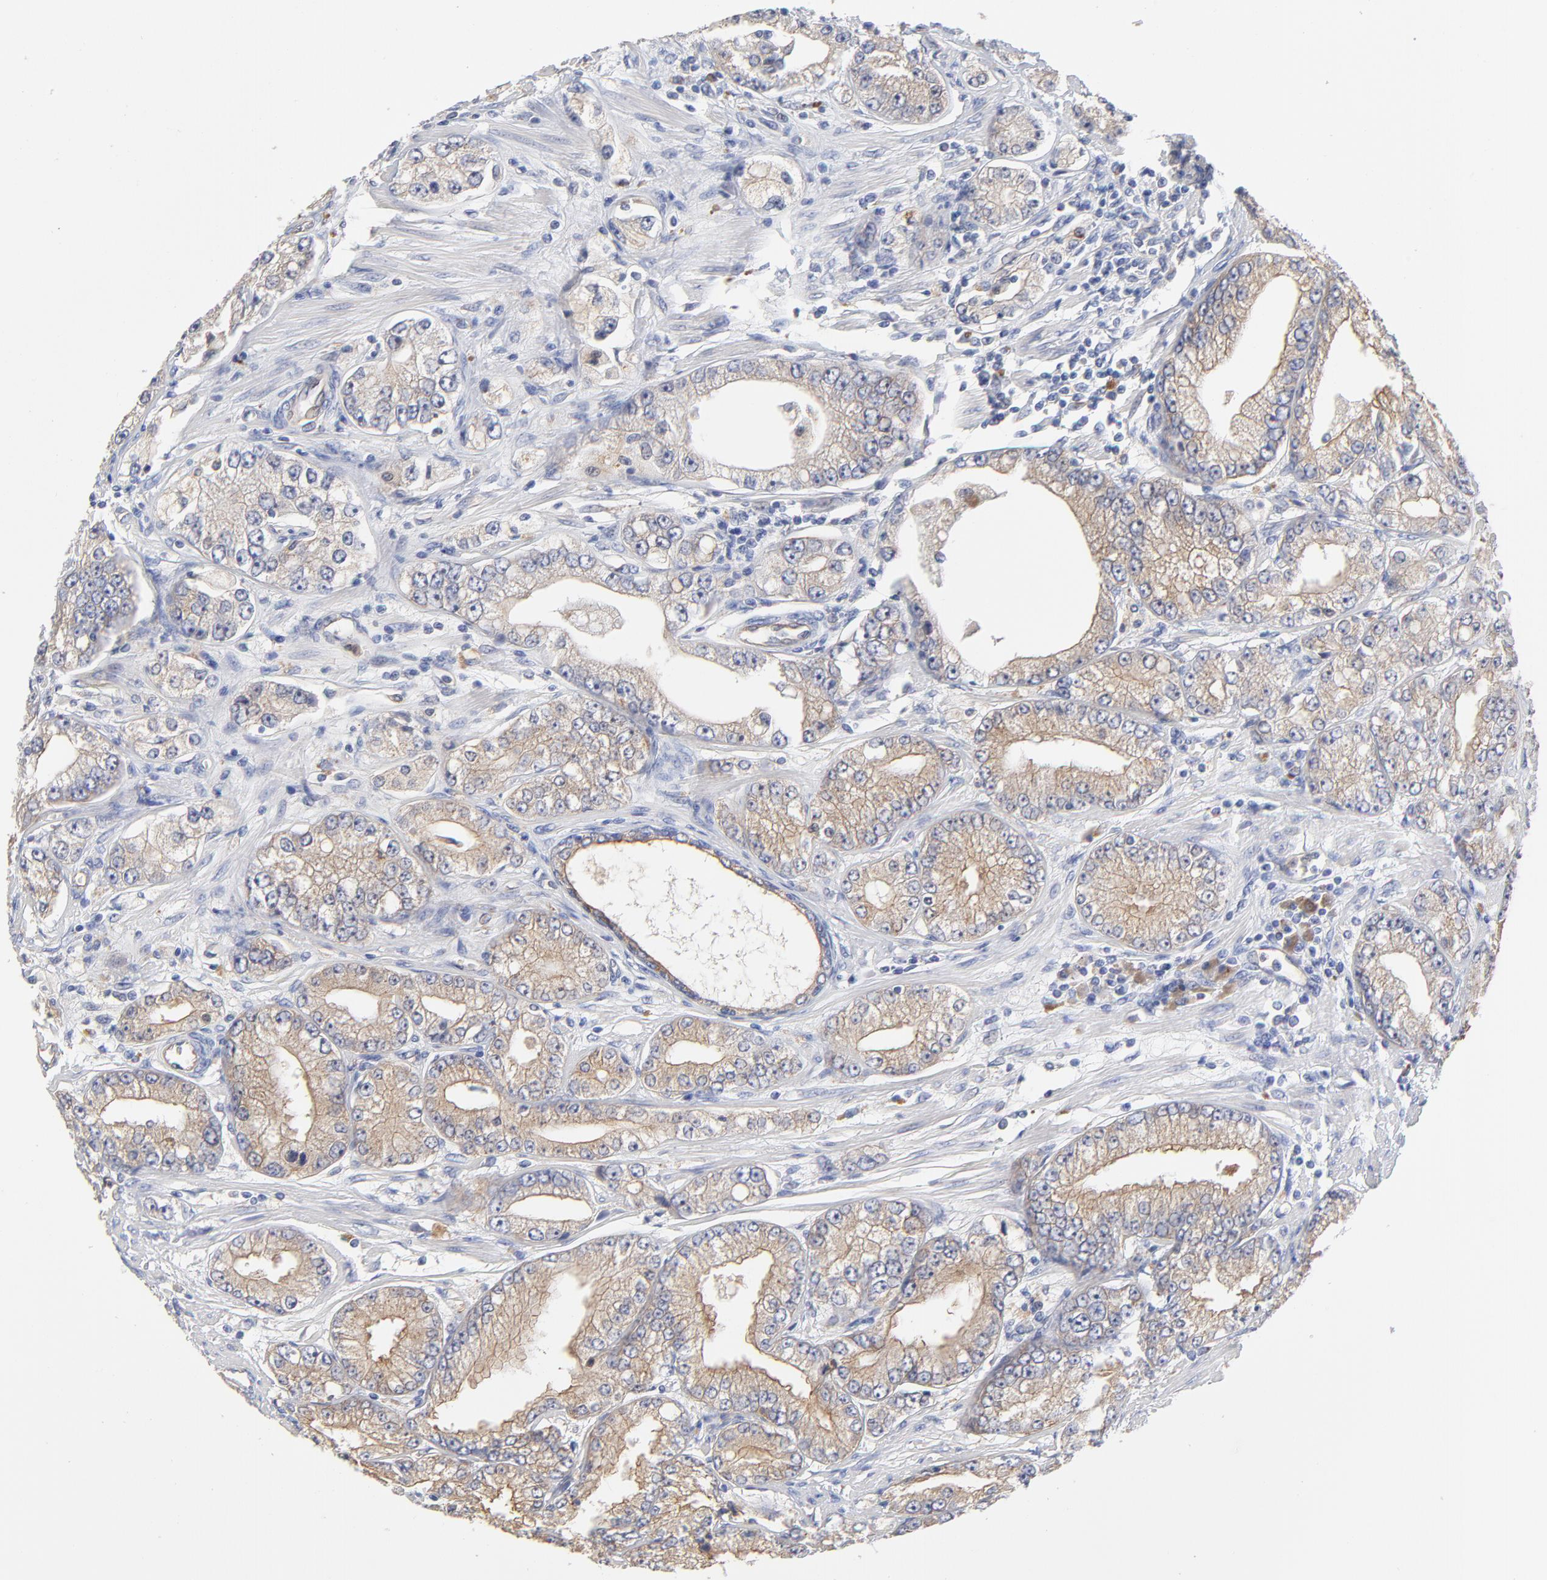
{"staining": {"intensity": "moderate", "quantity": ">75%", "location": "cytoplasmic/membranous"}, "tissue": "prostate cancer", "cell_type": "Tumor cells", "image_type": "cancer", "snomed": [{"axis": "morphology", "description": "Adenocarcinoma, Medium grade"}, {"axis": "topography", "description": "Prostate"}], "caption": "IHC photomicrograph of human prostate cancer (adenocarcinoma (medium-grade)) stained for a protein (brown), which displays medium levels of moderate cytoplasmic/membranous expression in approximately >75% of tumor cells.", "gene": "FBXL2", "patient": {"sex": "male", "age": 72}}